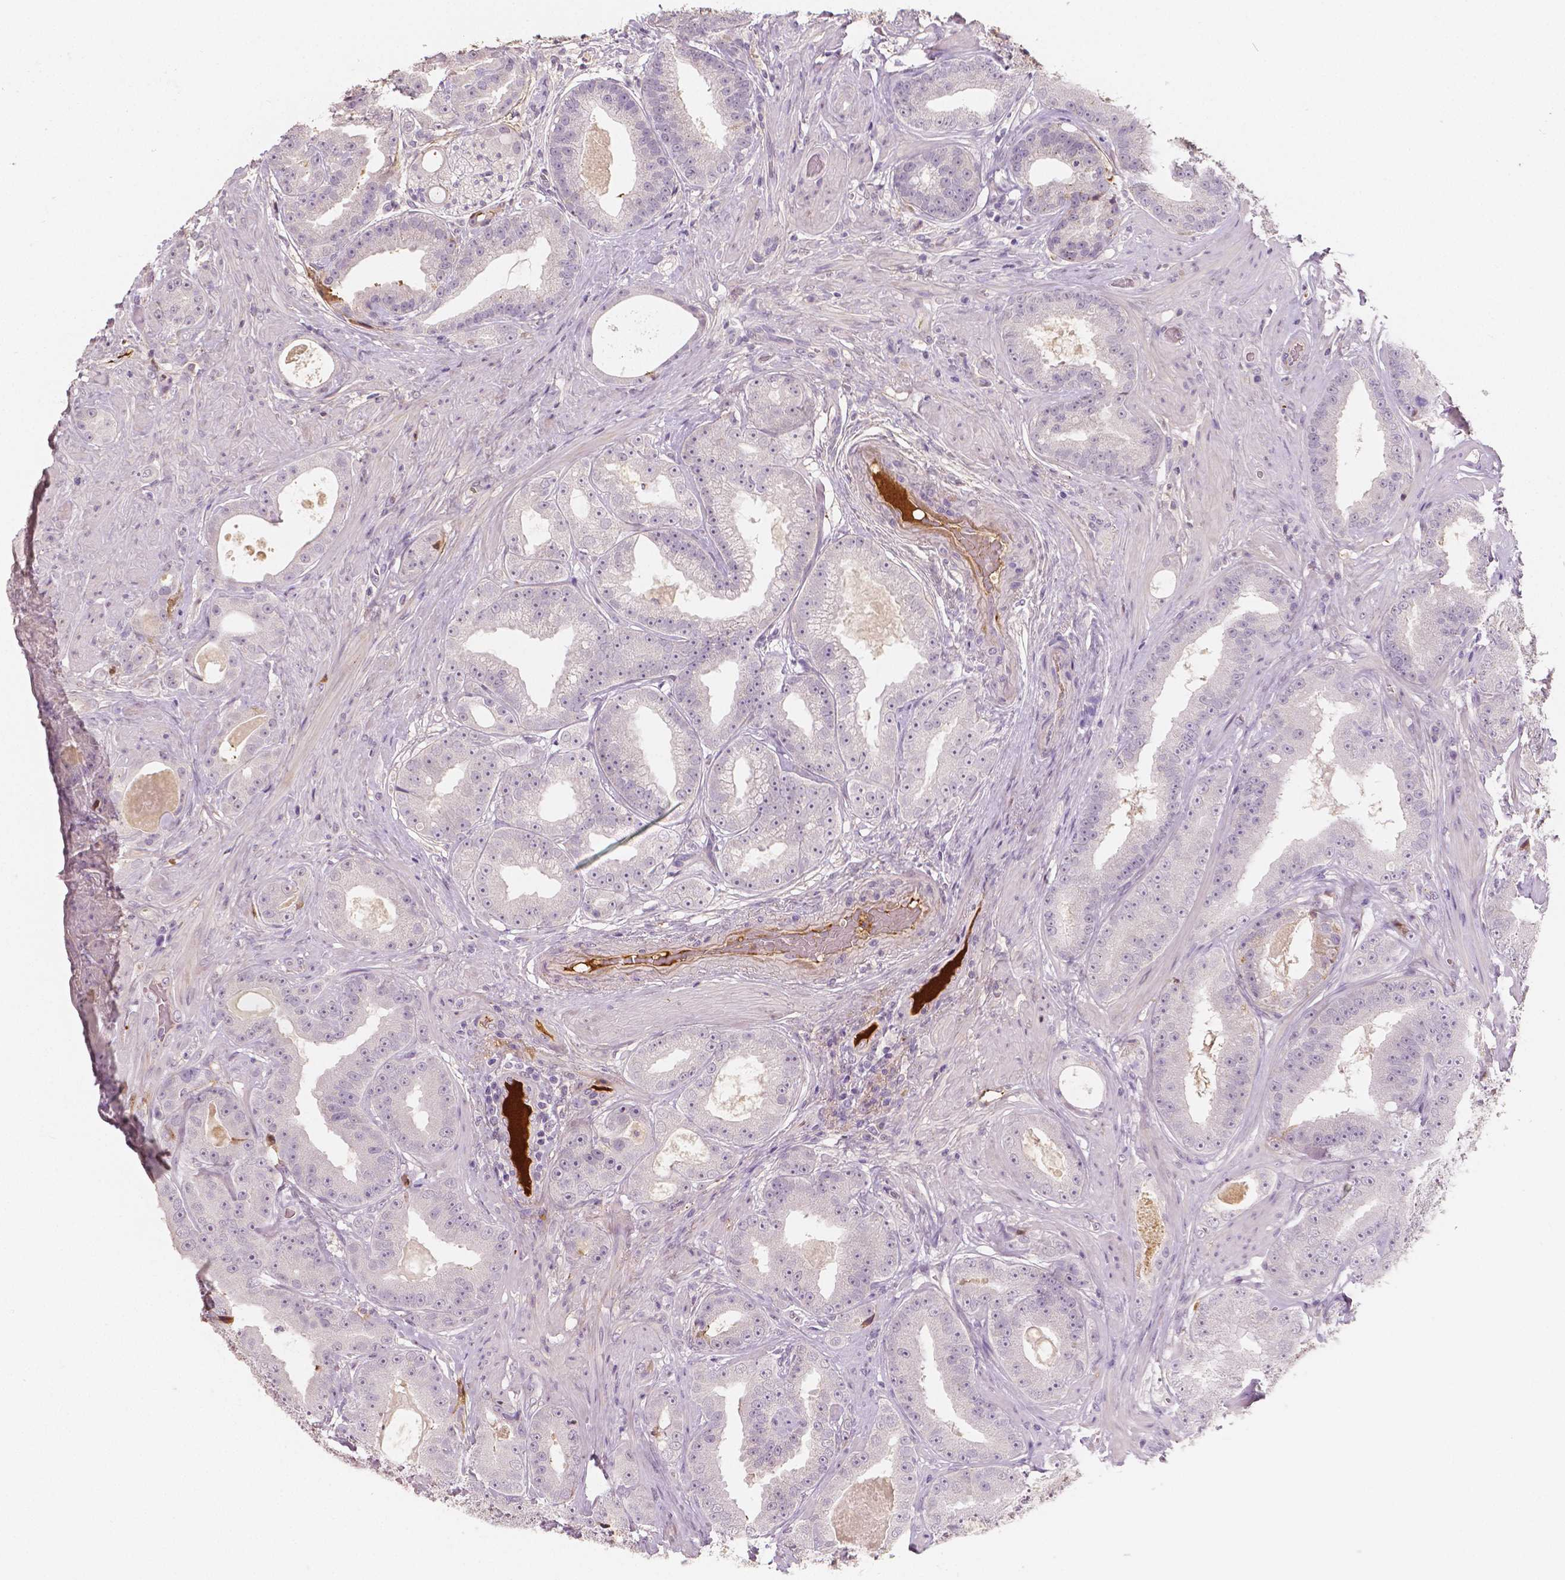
{"staining": {"intensity": "negative", "quantity": "none", "location": "none"}, "tissue": "prostate cancer", "cell_type": "Tumor cells", "image_type": "cancer", "snomed": [{"axis": "morphology", "description": "Adenocarcinoma, Low grade"}, {"axis": "topography", "description": "Prostate"}], "caption": "Protein analysis of prostate cancer exhibits no significant staining in tumor cells. (DAB (3,3'-diaminobenzidine) immunohistochemistry (IHC), high magnification).", "gene": "APOA4", "patient": {"sex": "male", "age": 60}}